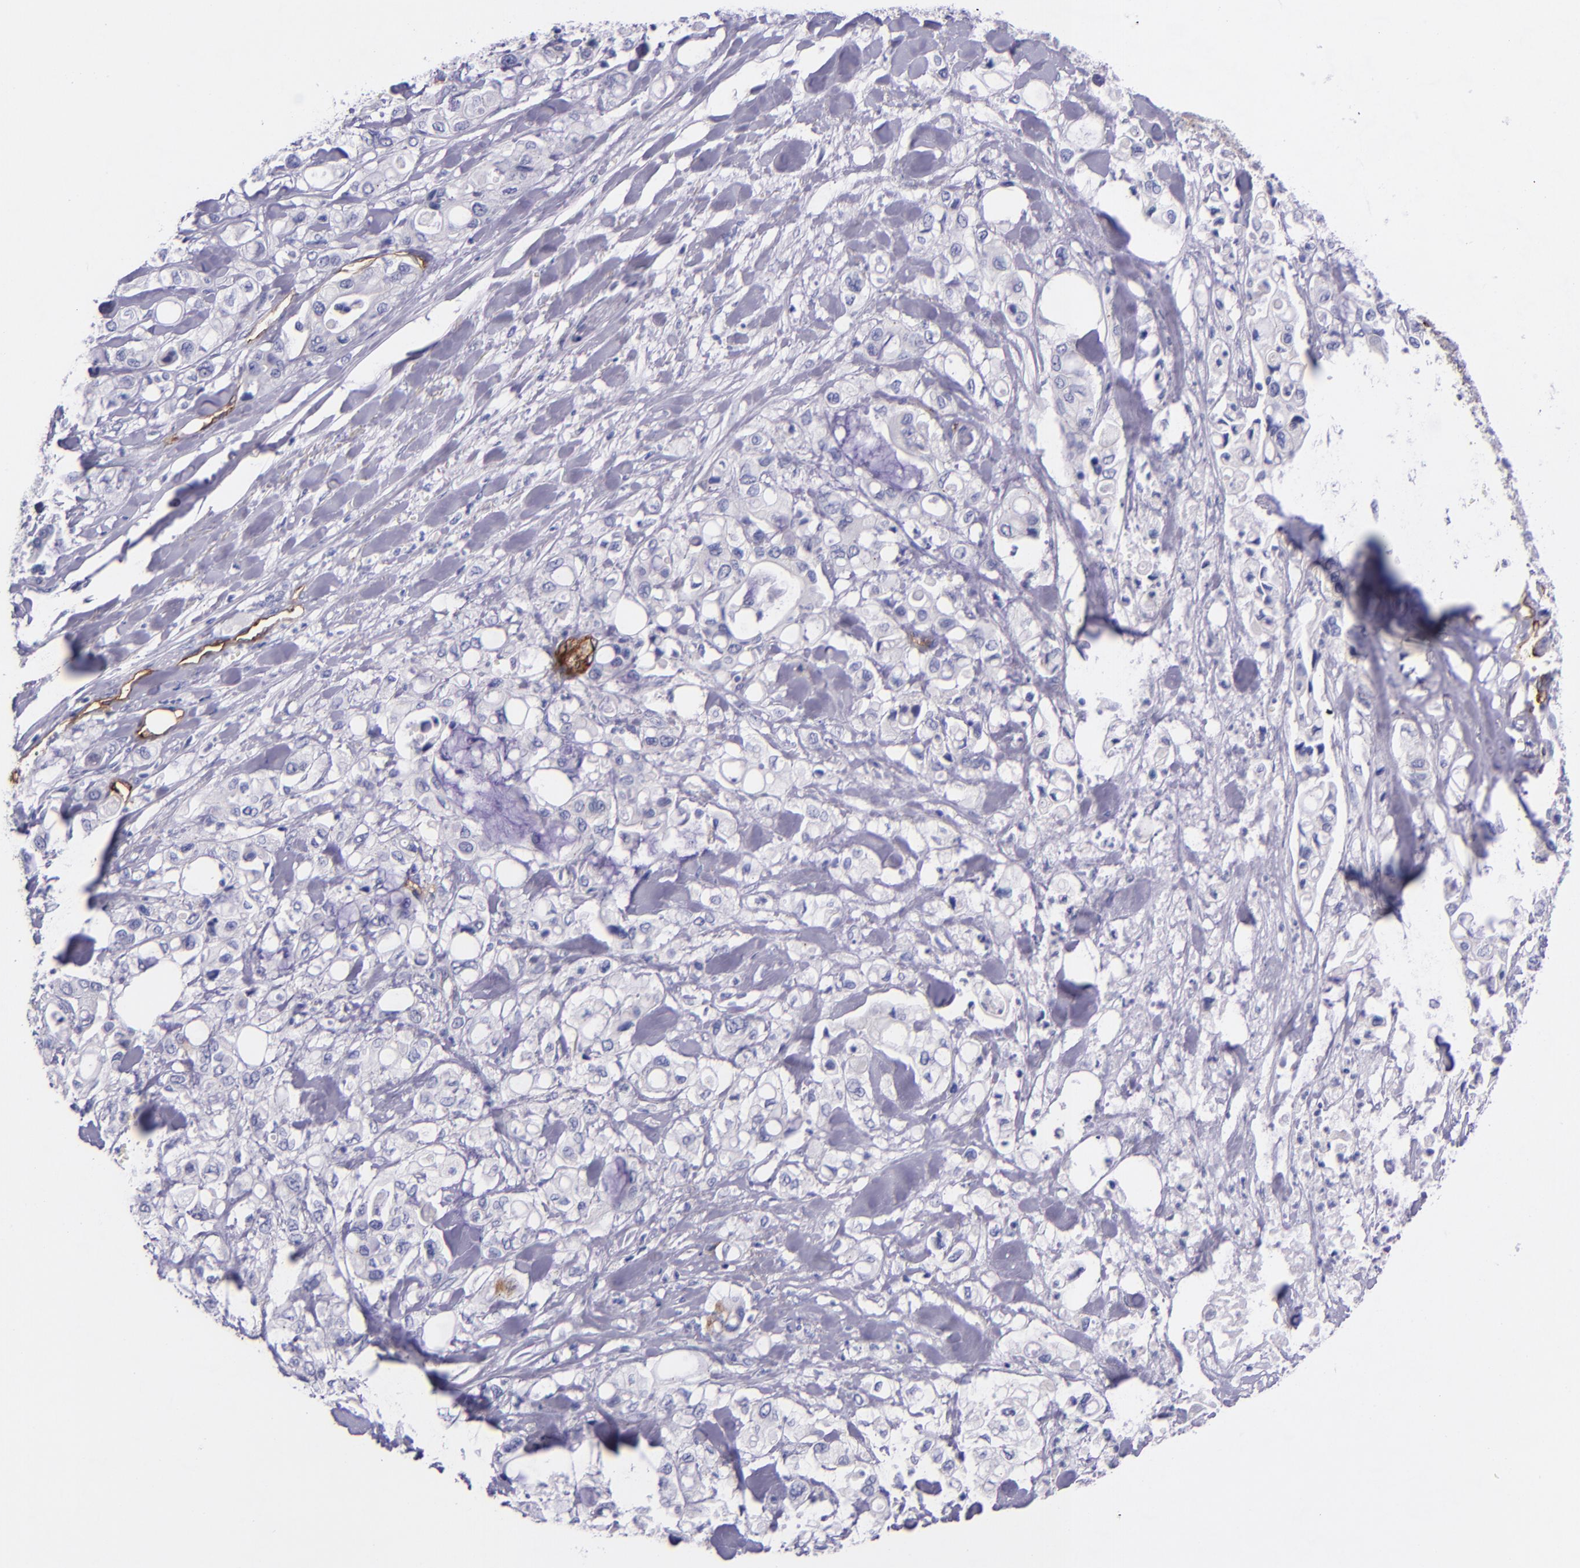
{"staining": {"intensity": "negative", "quantity": "none", "location": "none"}, "tissue": "pancreatic cancer", "cell_type": "Tumor cells", "image_type": "cancer", "snomed": [{"axis": "morphology", "description": "Adenocarcinoma, NOS"}, {"axis": "topography", "description": "Pancreas"}], "caption": "Tumor cells are negative for protein expression in human pancreatic cancer.", "gene": "NOS3", "patient": {"sex": "male", "age": 70}}